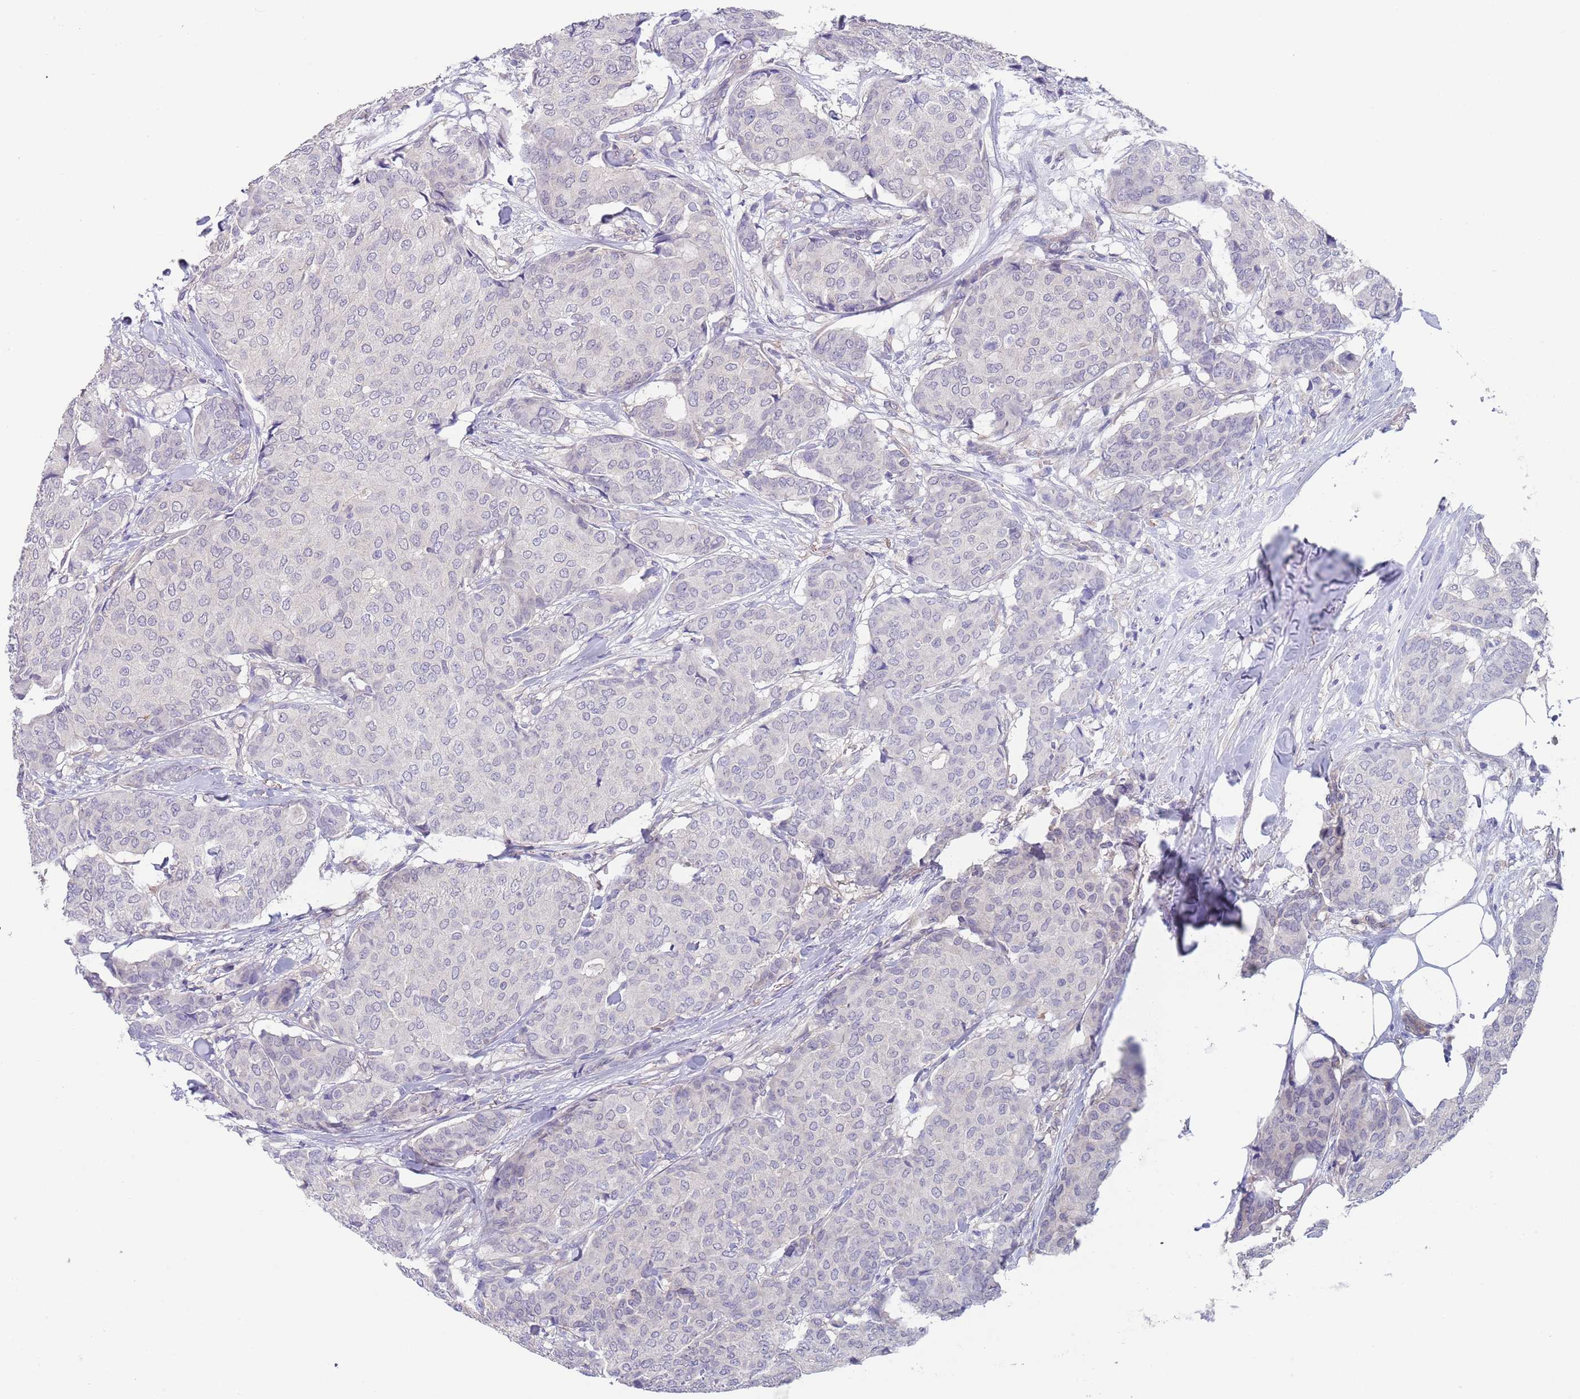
{"staining": {"intensity": "negative", "quantity": "none", "location": "none"}, "tissue": "breast cancer", "cell_type": "Tumor cells", "image_type": "cancer", "snomed": [{"axis": "morphology", "description": "Duct carcinoma"}, {"axis": "topography", "description": "Breast"}], "caption": "Image shows no significant protein staining in tumor cells of breast cancer.", "gene": "RNF169", "patient": {"sex": "female", "age": 75}}